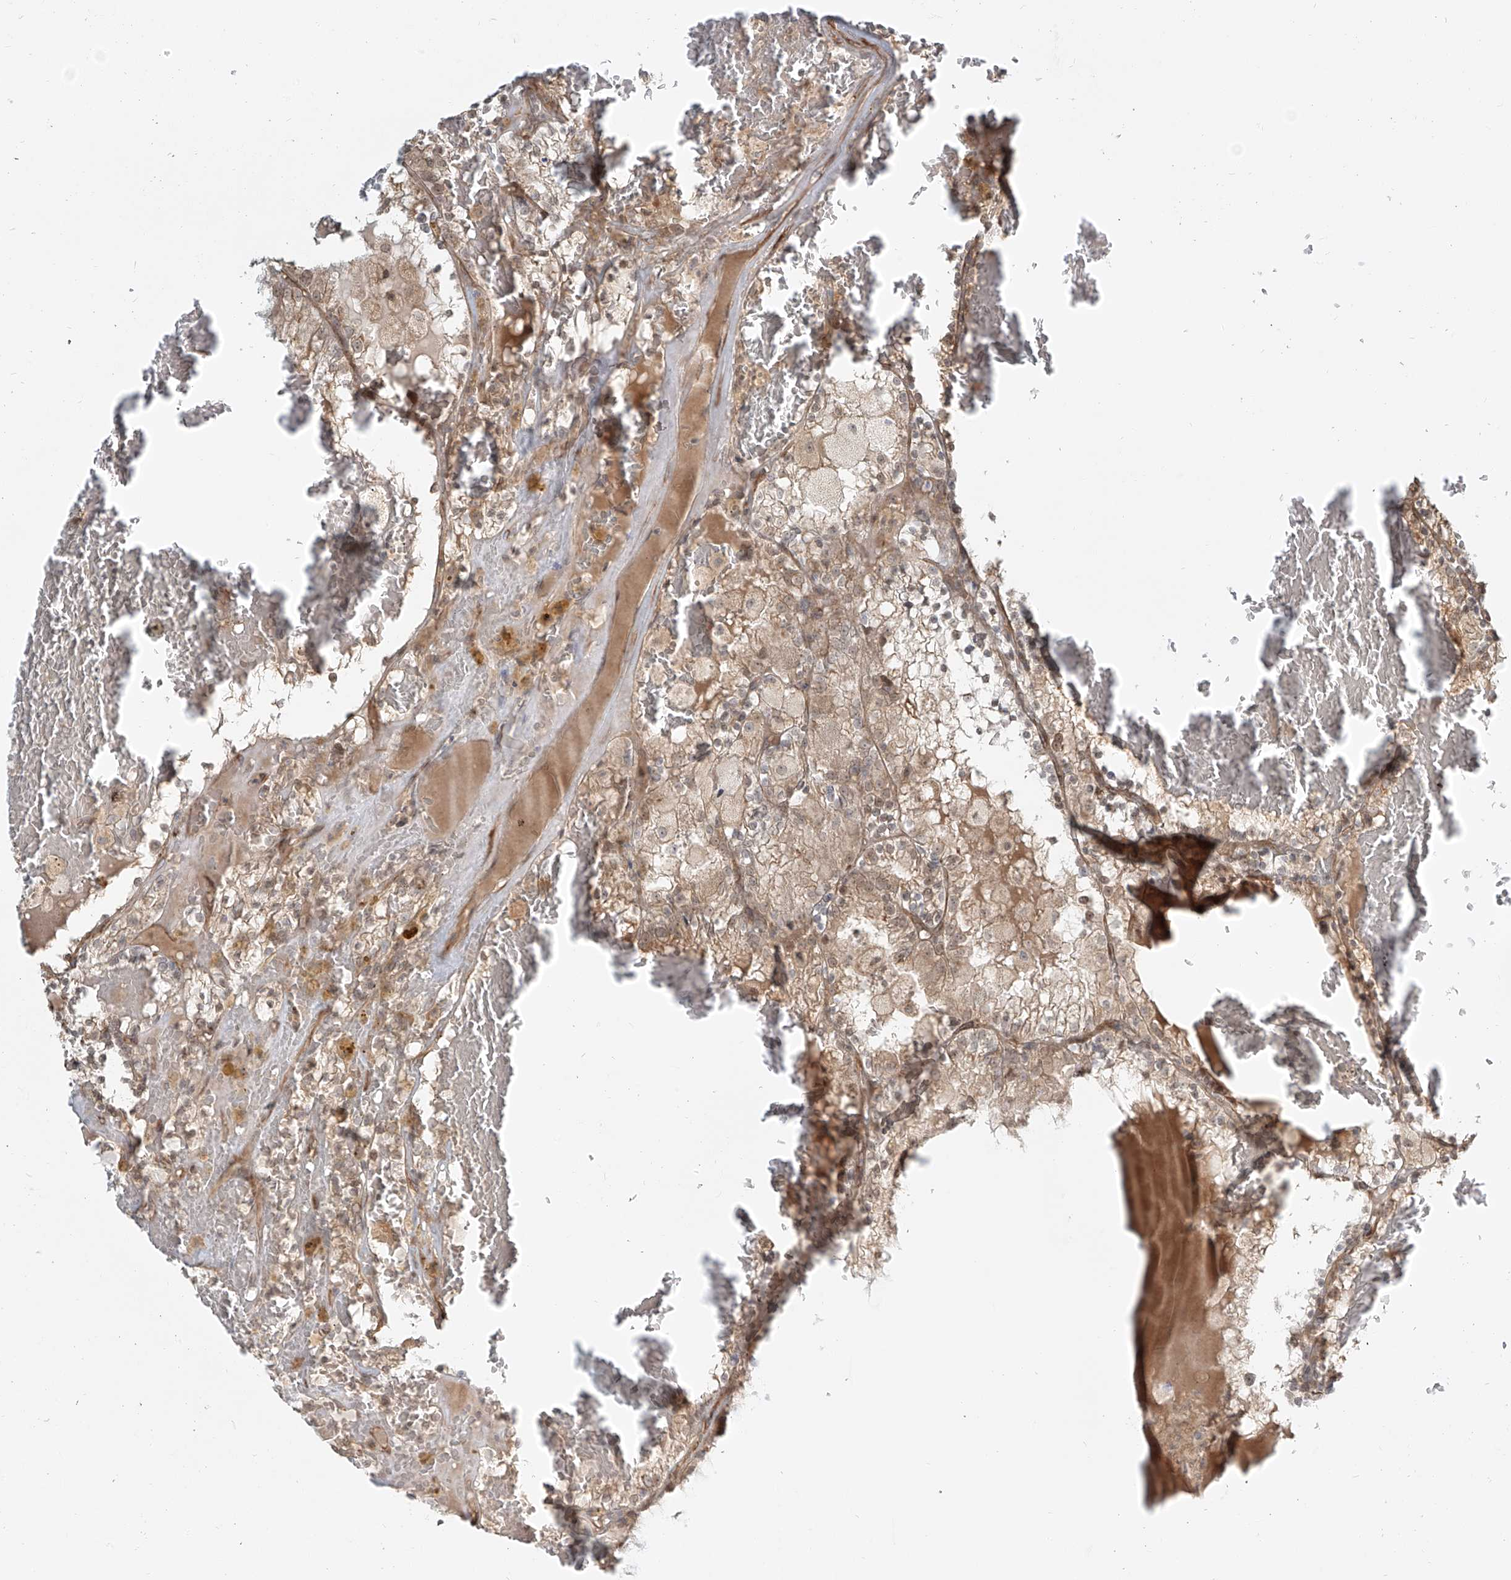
{"staining": {"intensity": "weak", "quantity": "25%-75%", "location": "cytoplasmic/membranous"}, "tissue": "renal cancer", "cell_type": "Tumor cells", "image_type": "cancer", "snomed": [{"axis": "morphology", "description": "Adenocarcinoma, NOS"}, {"axis": "topography", "description": "Kidney"}], "caption": "A micrograph of renal cancer (adenocarcinoma) stained for a protein demonstrates weak cytoplasmic/membranous brown staining in tumor cells. (Stains: DAB (3,3'-diaminobenzidine) in brown, nuclei in blue, Microscopy: brightfield microscopy at high magnification).", "gene": "UBE2K", "patient": {"sex": "female", "age": 56}}